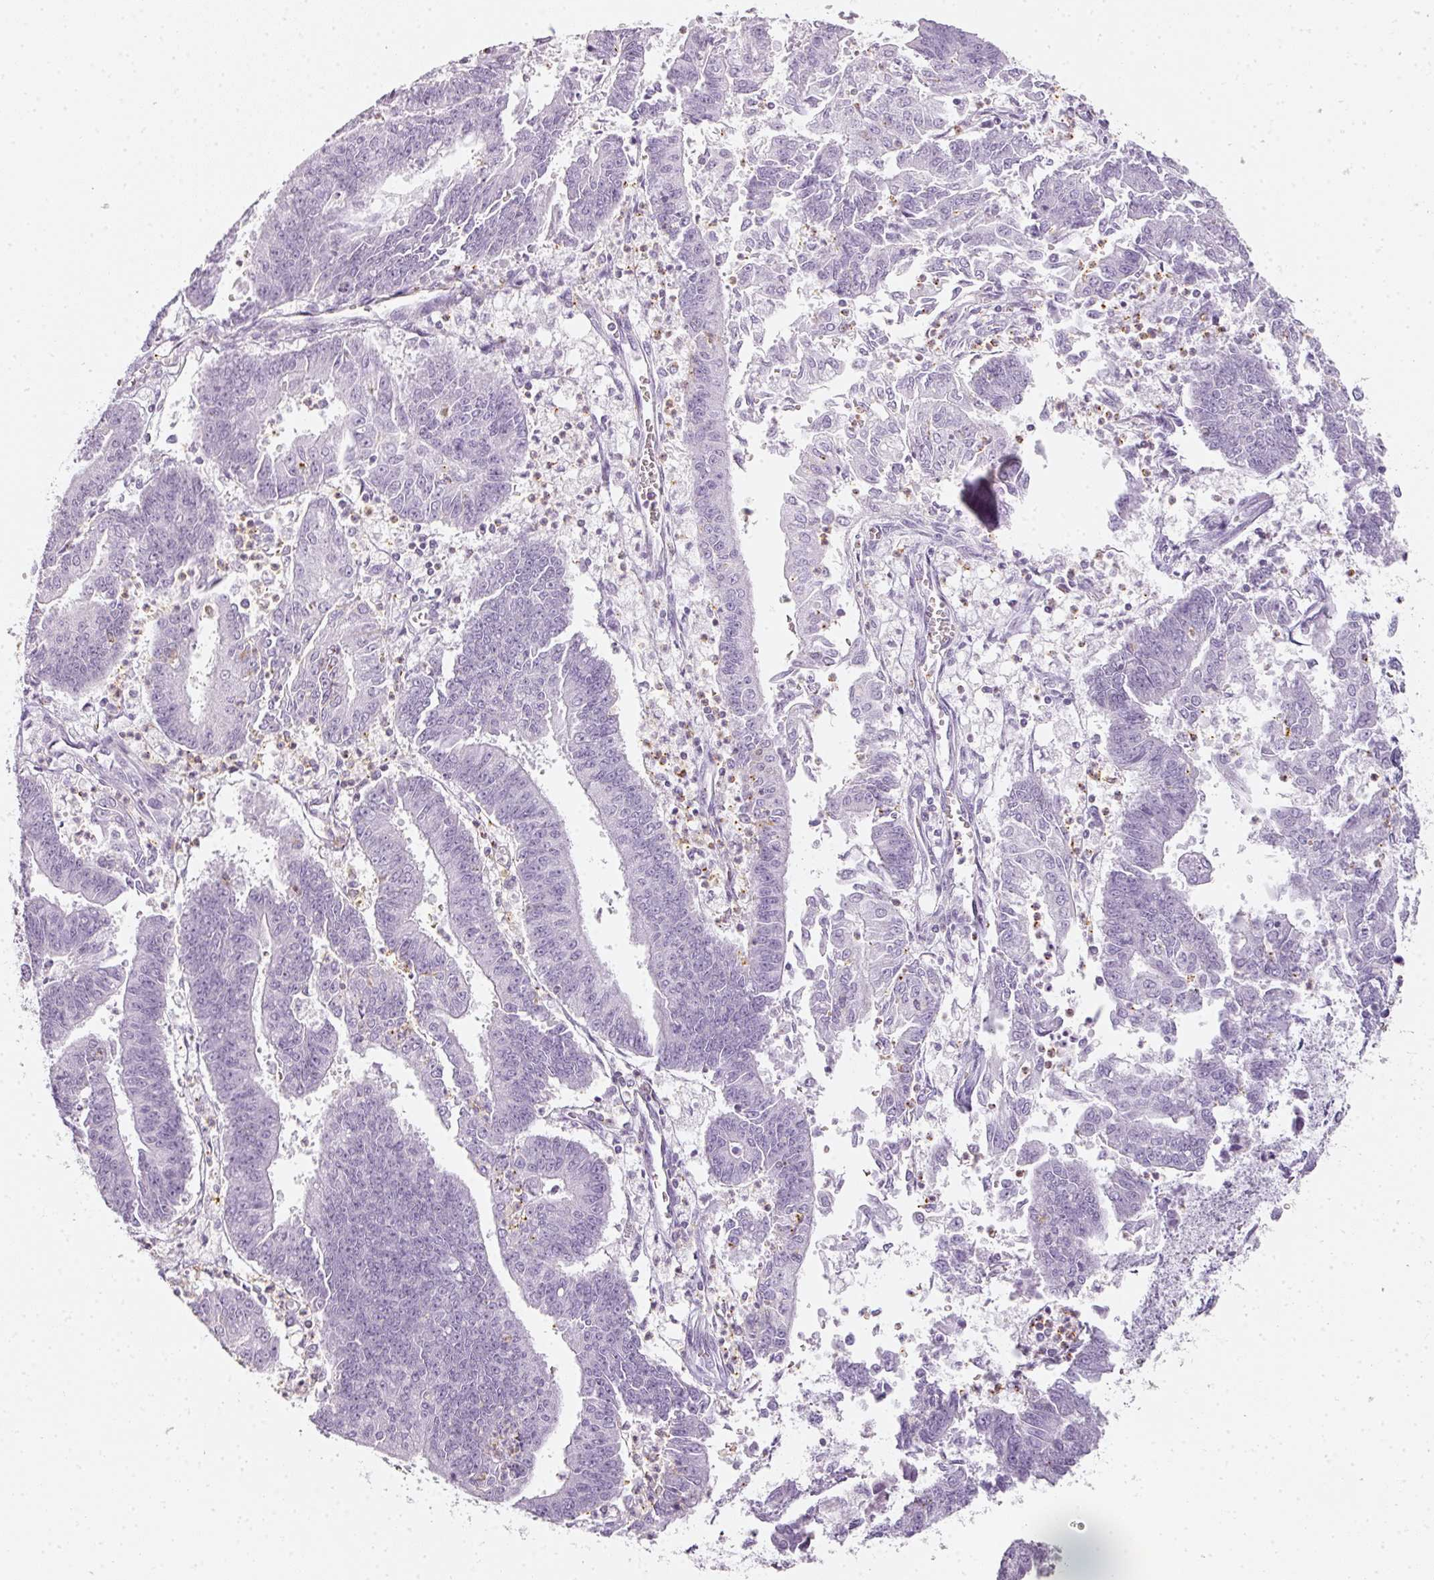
{"staining": {"intensity": "negative", "quantity": "none", "location": "none"}, "tissue": "endometrial cancer", "cell_type": "Tumor cells", "image_type": "cancer", "snomed": [{"axis": "morphology", "description": "Adenocarcinoma, NOS"}, {"axis": "topography", "description": "Endometrium"}], "caption": "Immunohistochemical staining of human endometrial cancer (adenocarcinoma) exhibits no significant staining in tumor cells.", "gene": "TMEM42", "patient": {"sex": "female", "age": 73}}